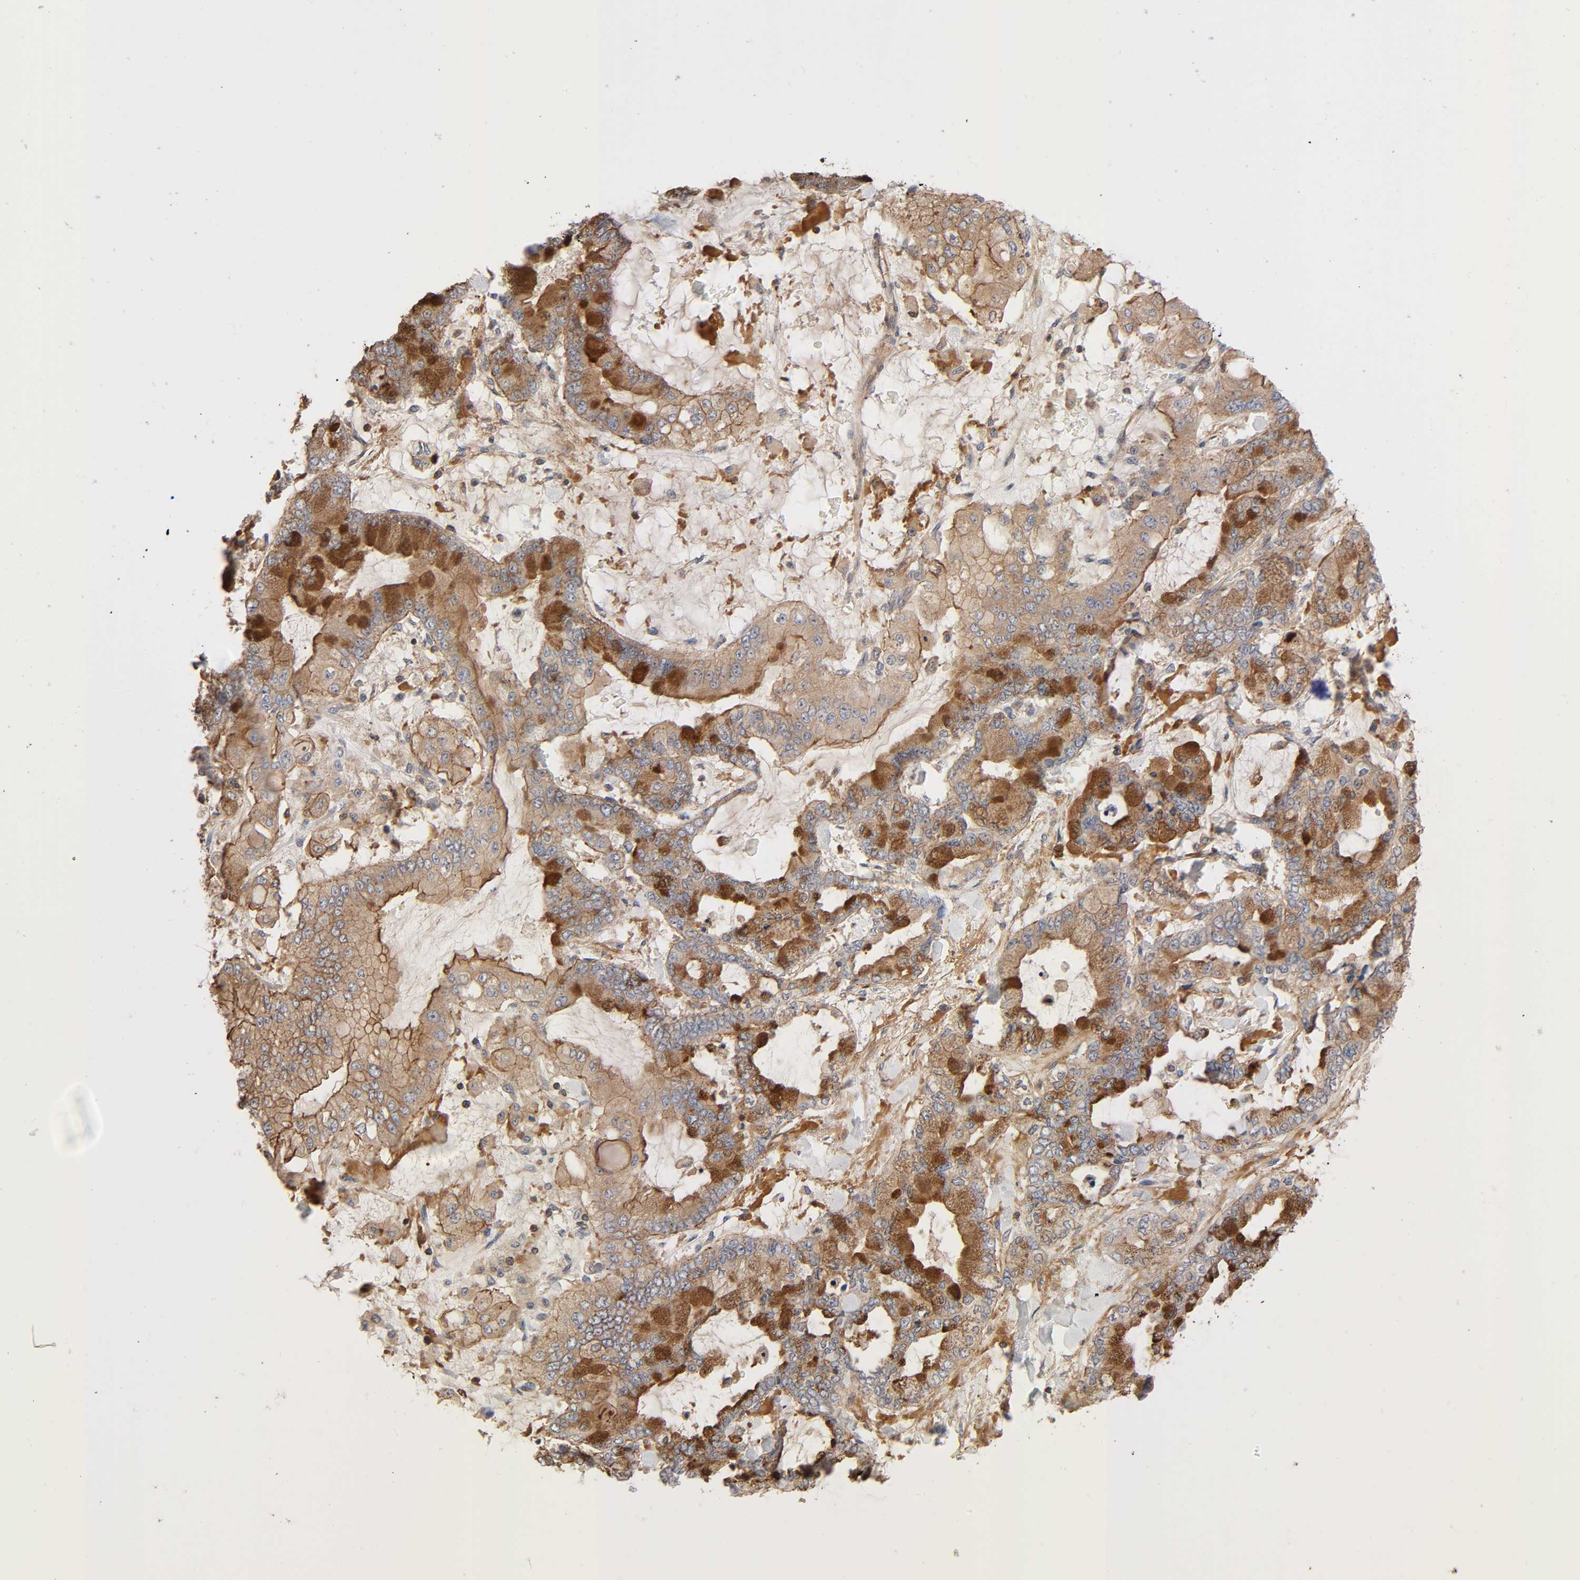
{"staining": {"intensity": "moderate", "quantity": "25%-75%", "location": "cytoplasmic/membranous"}, "tissue": "stomach cancer", "cell_type": "Tumor cells", "image_type": "cancer", "snomed": [{"axis": "morphology", "description": "Normal tissue, NOS"}, {"axis": "morphology", "description": "Adenocarcinoma, NOS"}, {"axis": "topography", "description": "Stomach, upper"}, {"axis": "topography", "description": "Stomach"}], "caption": "Protein analysis of stomach cancer tissue demonstrates moderate cytoplasmic/membranous staining in about 25%-75% of tumor cells.", "gene": "LAMTOR2", "patient": {"sex": "male", "age": 76}}